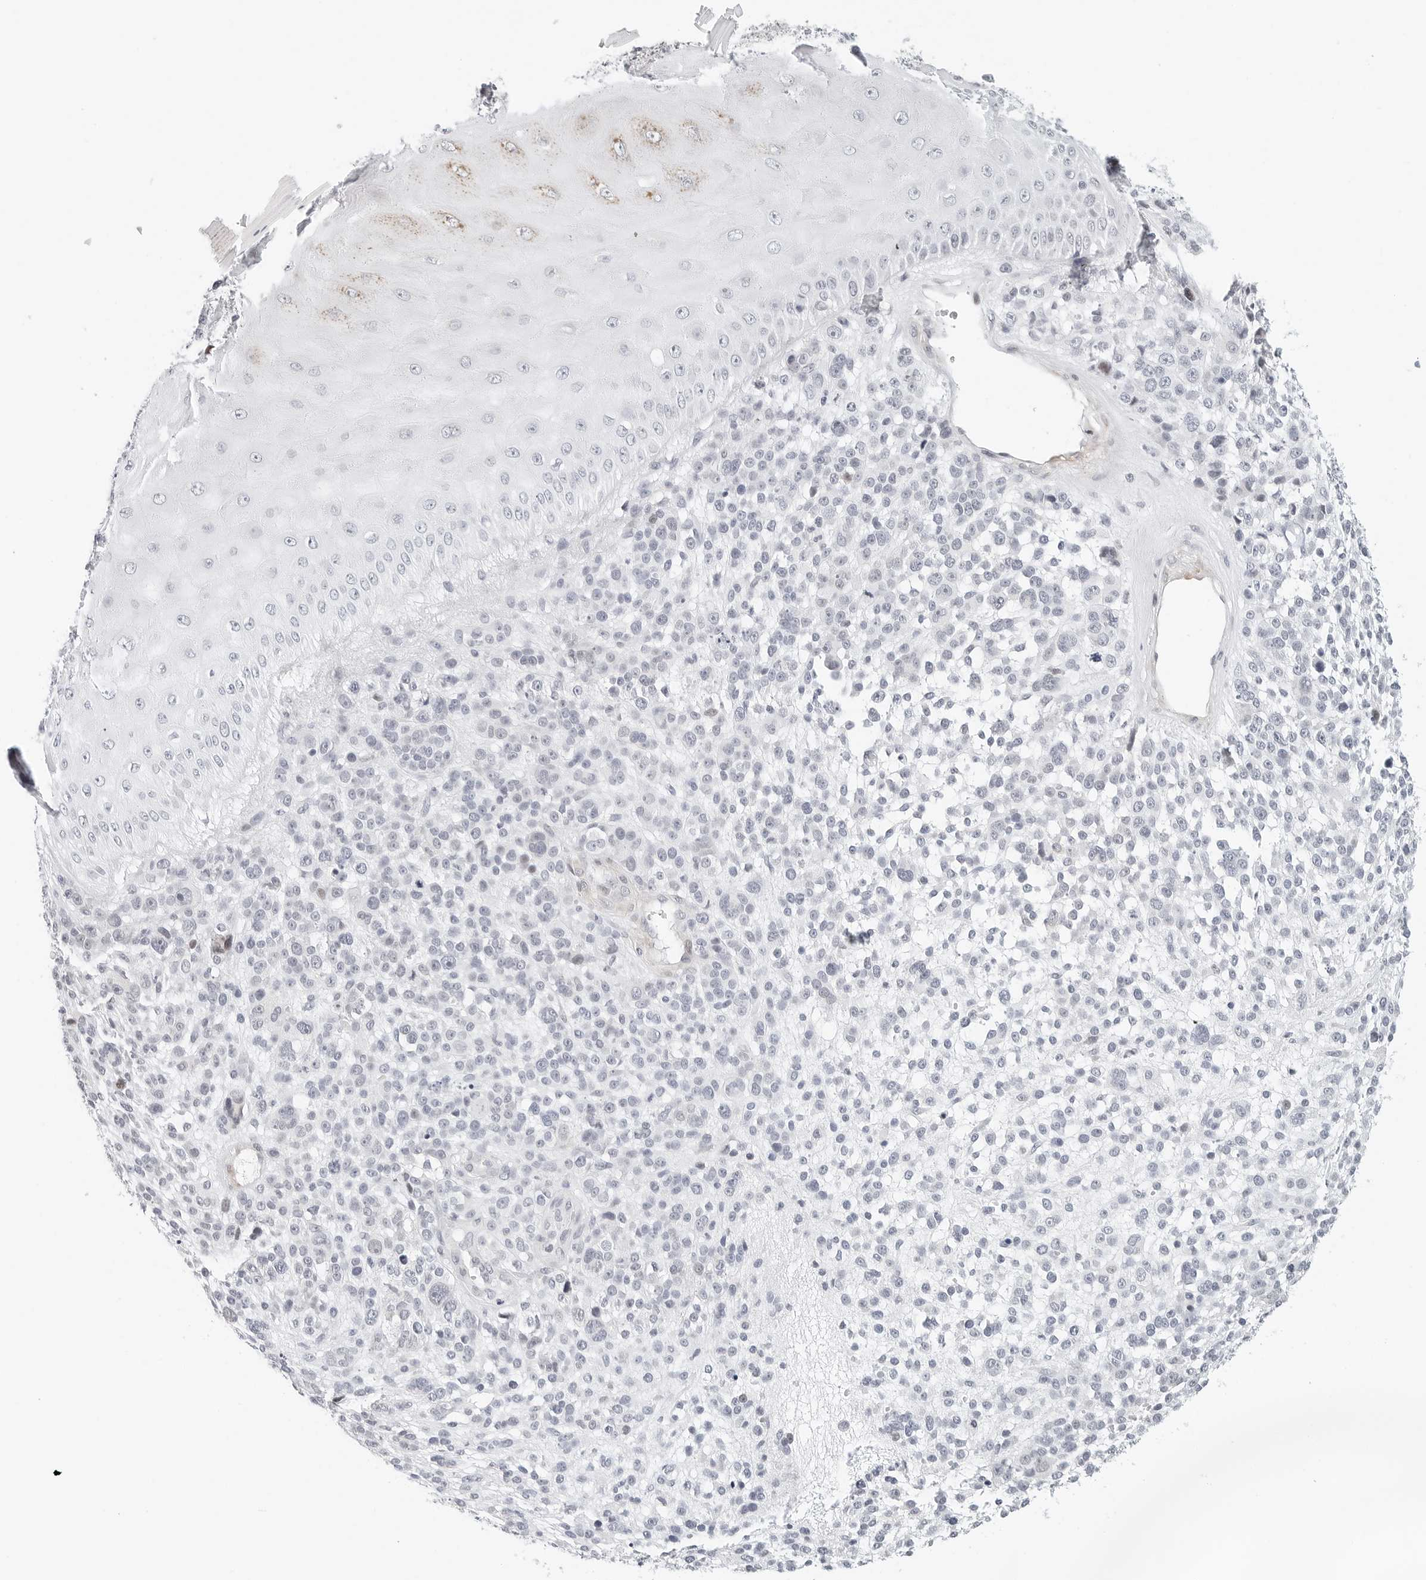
{"staining": {"intensity": "negative", "quantity": "none", "location": "none"}, "tissue": "melanoma", "cell_type": "Tumor cells", "image_type": "cancer", "snomed": [{"axis": "morphology", "description": "Malignant melanoma, NOS"}, {"axis": "topography", "description": "Skin"}], "caption": "Immunohistochemical staining of malignant melanoma displays no significant staining in tumor cells.", "gene": "PARP10", "patient": {"sex": "female", "age": 55}}